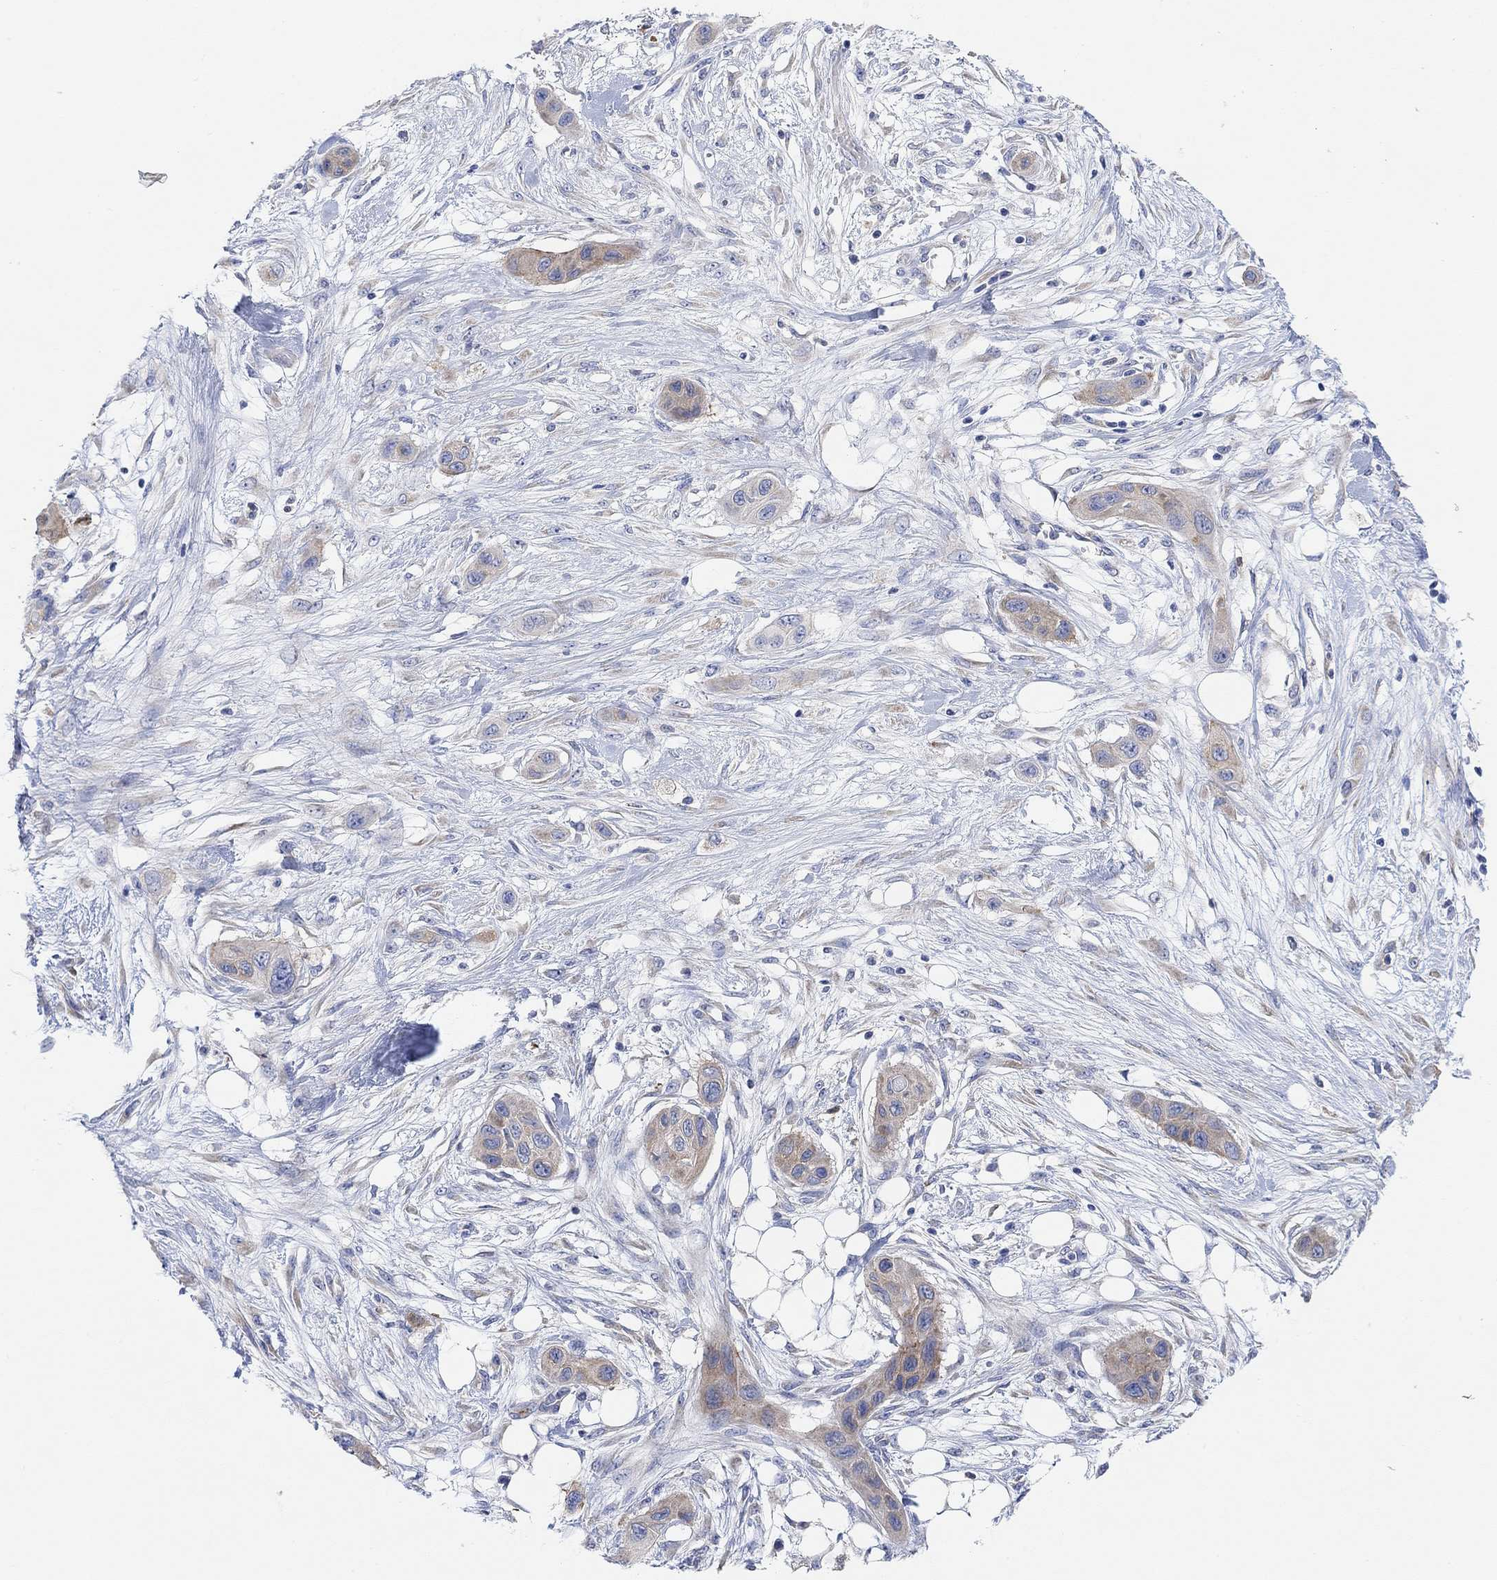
{"staining": {"intensity": "weak", "quantity": ">75%", "location": "cytoplasmic/membranous"}, "tissue": "skin cancer", "cell_type": "Tumor cells", "image_type": "cancer", "snomed": [{"axis": "morphology", "description": "Squamous cell carcinoma, NOS"}, {"axis": "topography", "description": "Skin"}], "caption": "This is an image of immunohistochemistry staining of skin cancer (squamous cell carcinoma), which shows weak staining in the cytoplasmic/membranous of tumor cells.", "gene": "RGS1", "patient": {"sex": "male", "age": 79}}